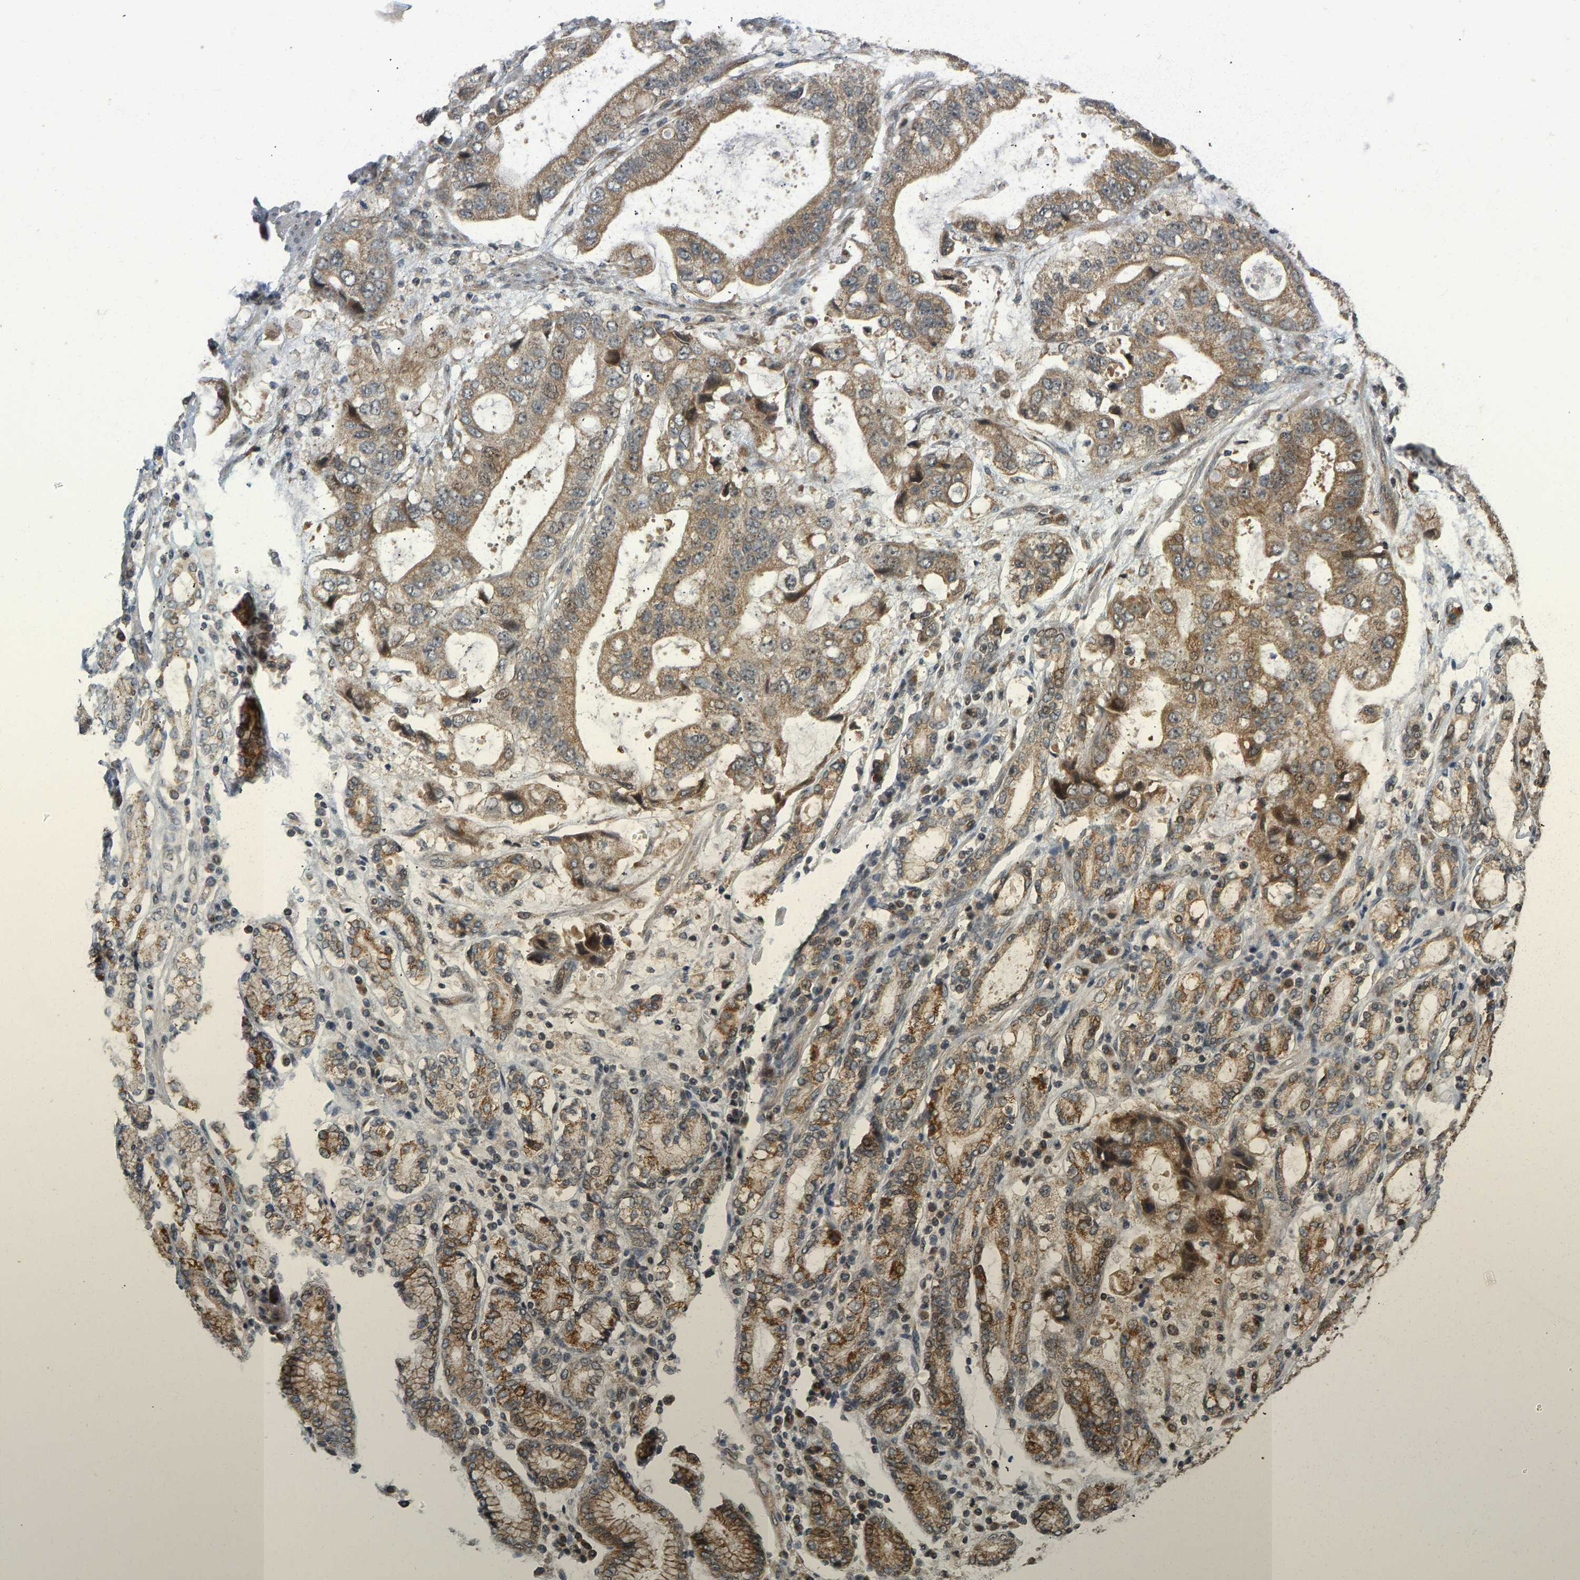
{"staining": {"intensity": "moderate", "quantity": ">75%", "location": "cytoplasmic/membranous"}, "tissue": "stomach cancer", "cell_type": "Tumor cells", "image_type": "cancer", "snomed": [{"axis": "morphology", "description": "Normal tissue, NOS"}, {"axis": "morphology", "description": "Adenocarcinoma, NOS"}, {"axis": "topography", "description": "Stomach"}], "caption": "Protein analysis of stomach adenocarcinoma tissue displays moderate cytoplasmic/membranous staining in about >75% of tumor cells.", "gene": "ACADS", "patient": {"sex": "male", "age": 62}}